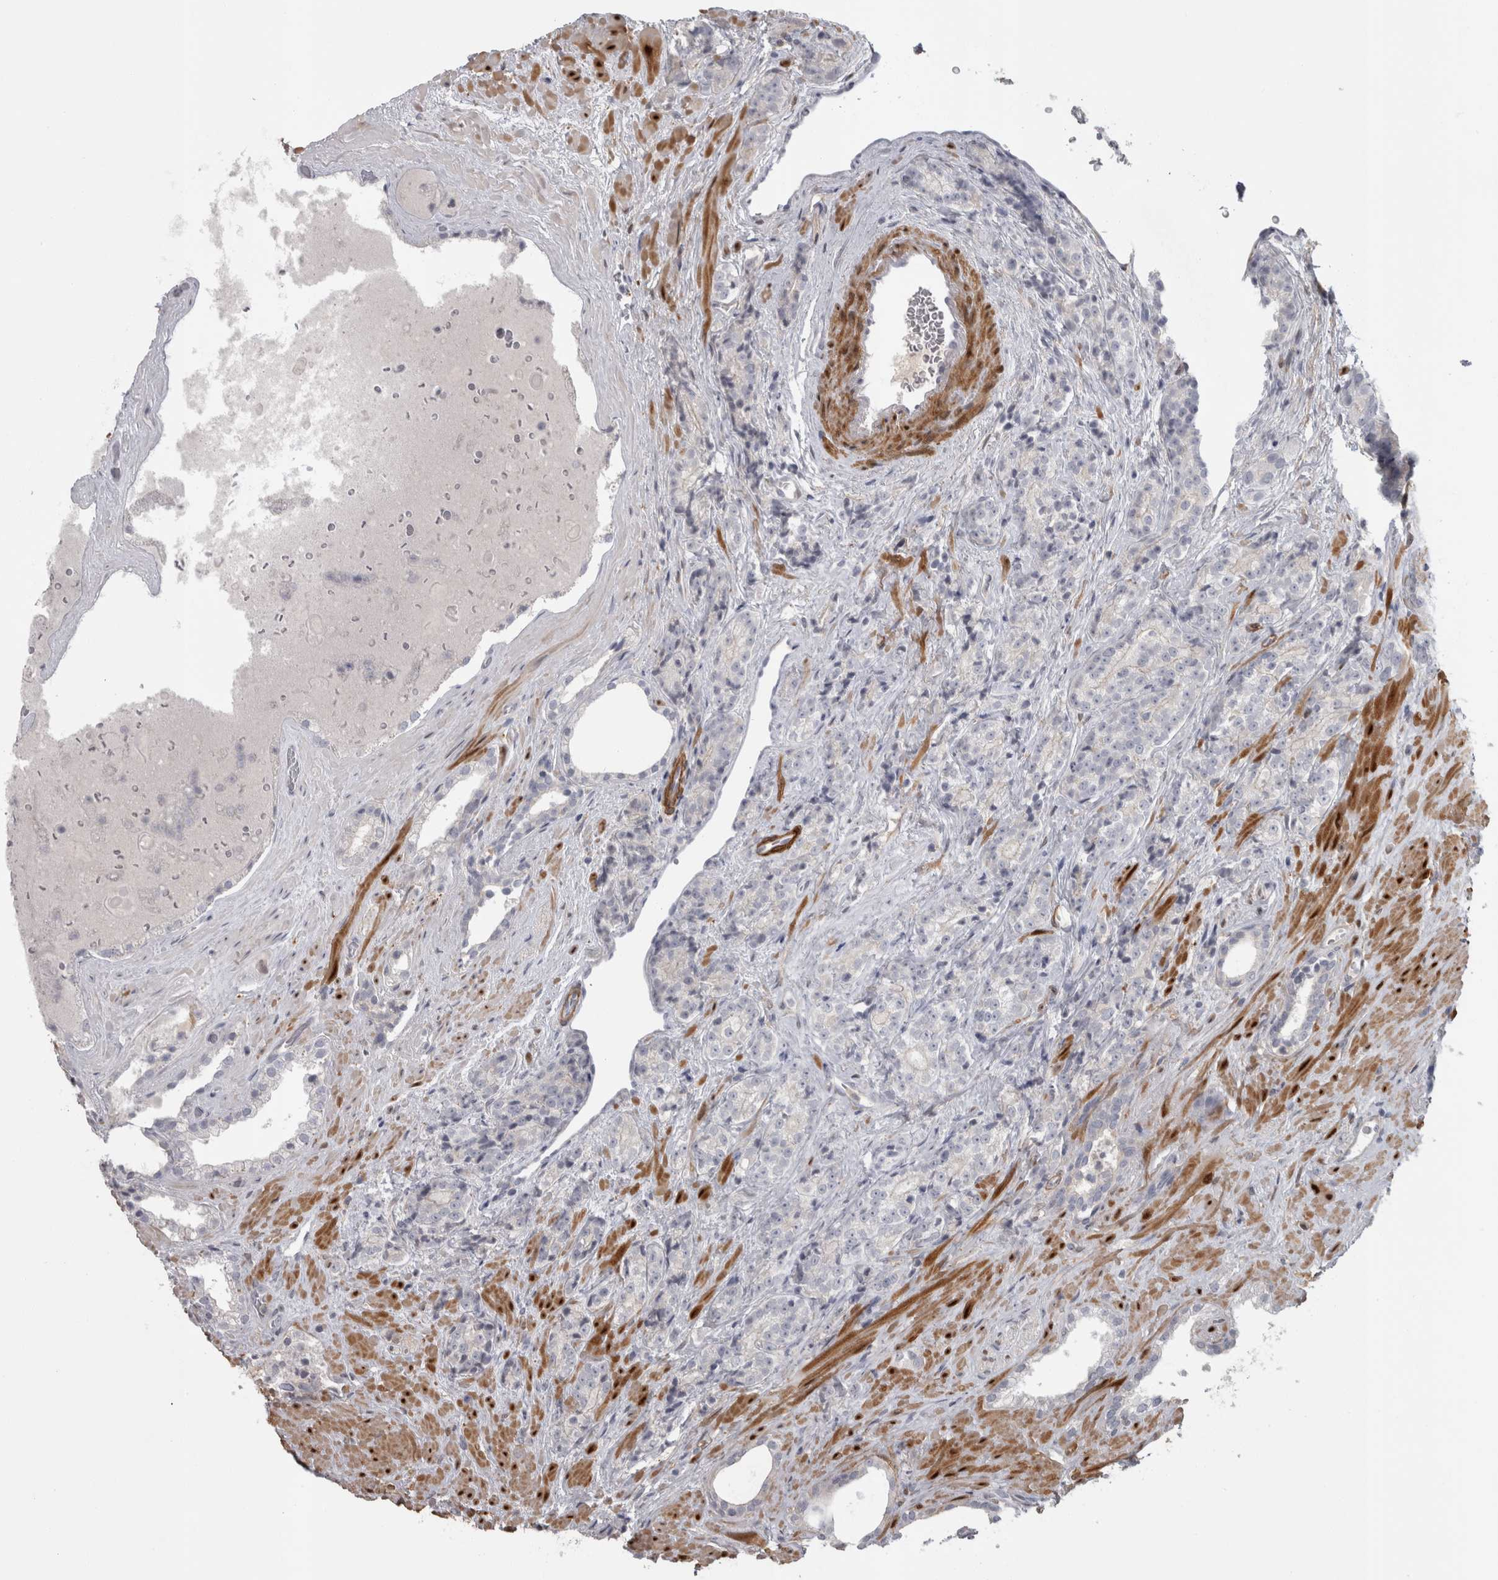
{"staining": {"intensity": "negative", "quantity": "none", "location": "none"}, "tissue": "prostate cancer", "cell_type": "Tumor cells", "image_type": "cancer", "snomed": [{"axis": "morphology", "description": "Adenocarcinoma, High grade"}, {"axis": "topography", "description": "Prostate"}], "caption": "Protein analysis of adenocarcinoma (high-grade) (prostate) reveals no significant positivity in tumor cells.", "gene": "PPP1R12B", "patient": {"sex": "male", "age": 71}}